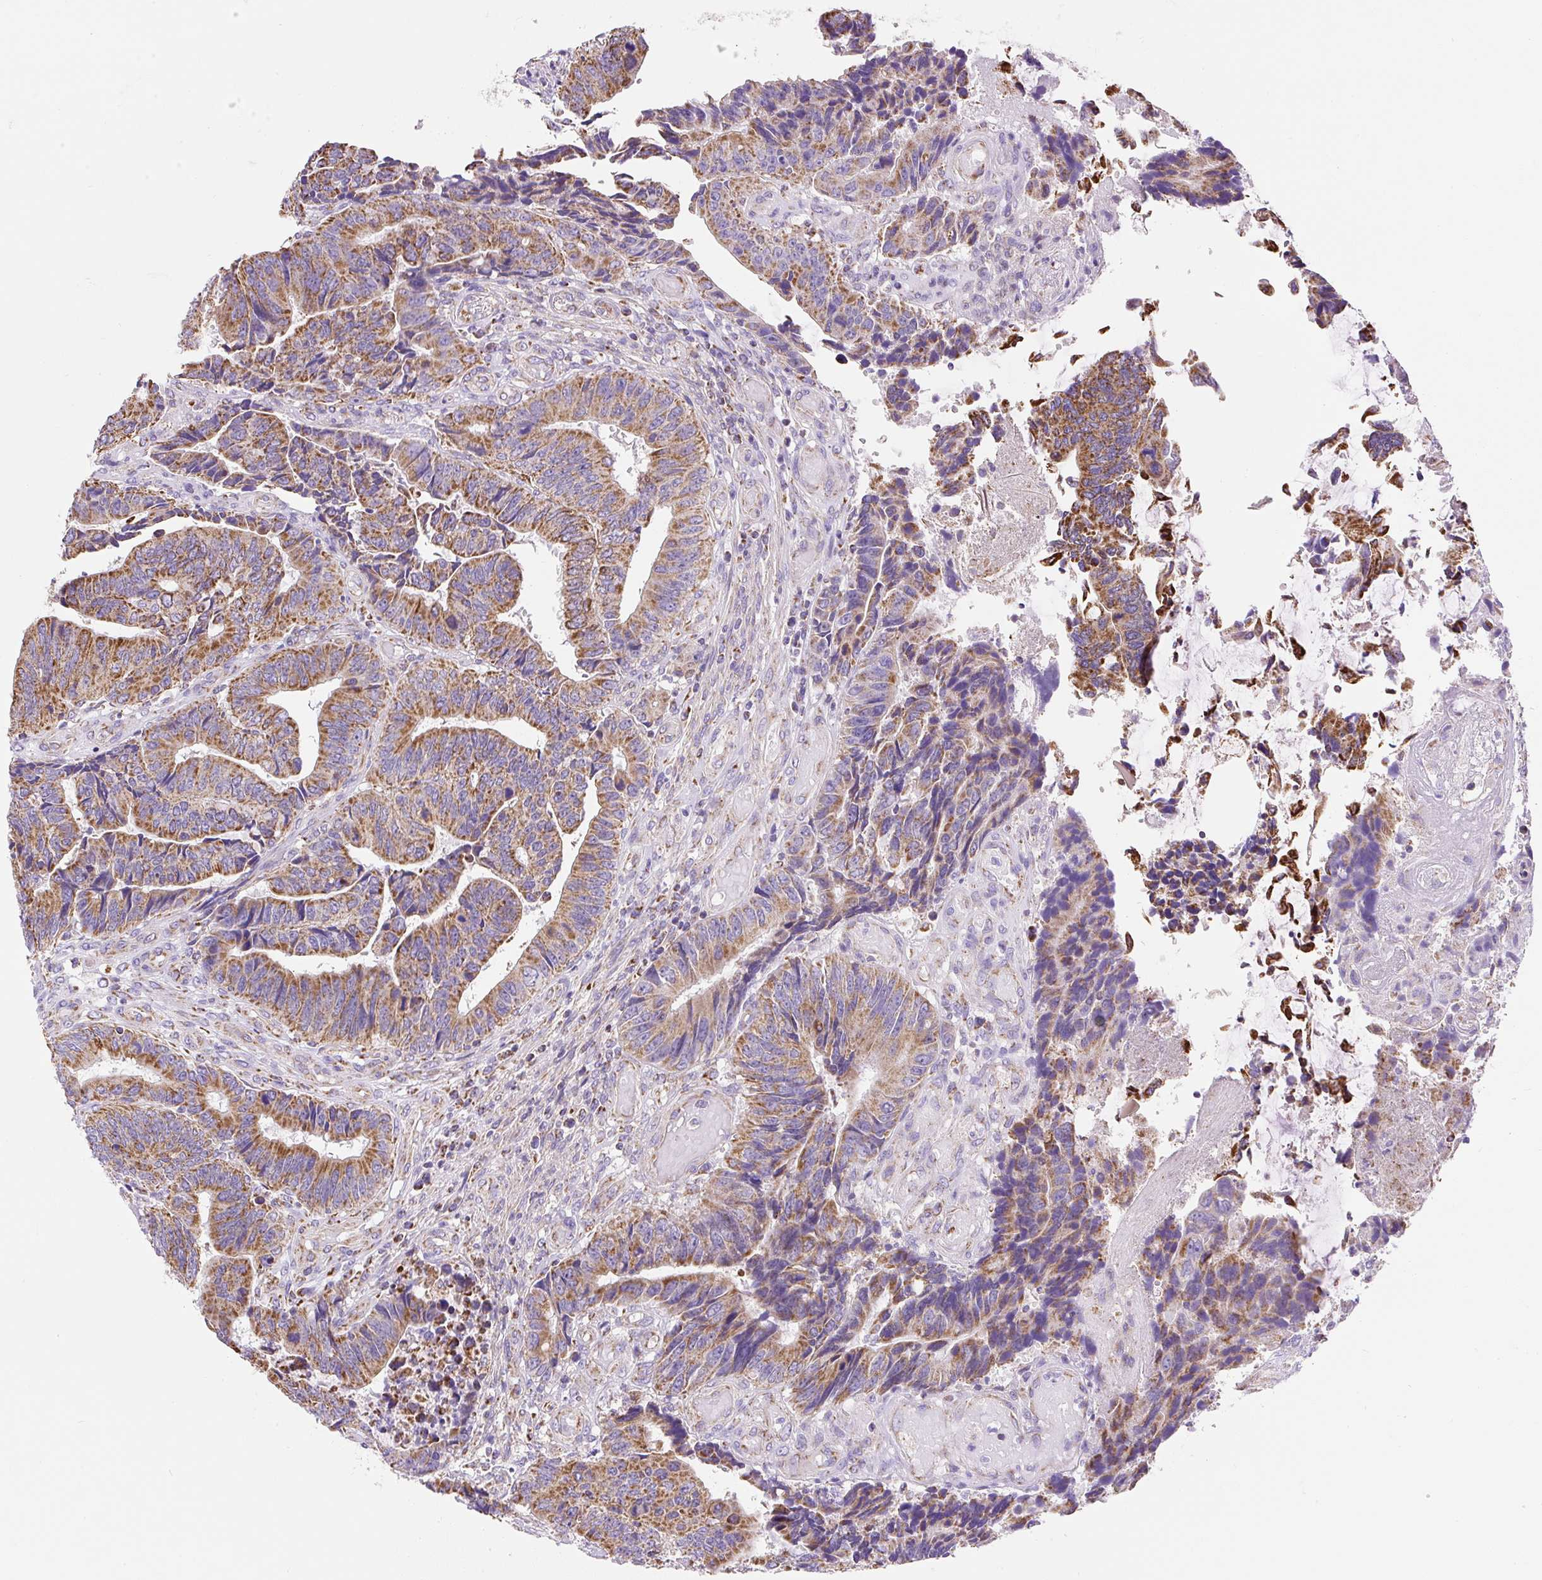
{"staining": {"intensity": "moderate", "quantity": ">75%", "location": "cytoplasmic/membranous"}, "tissue": "colorectal cancer", "cell_type": "Tumor cells", "image_type": "cancer", "snomed": [{"axis": "morphology", "description": "Adenocarcinoma, NOS"}, {"axis": "topography", "description": "Colon"}], "caption": "Moderate cytoplasmic/membranous protein positivity is seen in about >75% of tumor cells in colorectal cancer. (DAB IHC with brightfield microscopy, high magnification).", "gene": "DAAM2", "patient": {"sex": "male", "age": 87}}